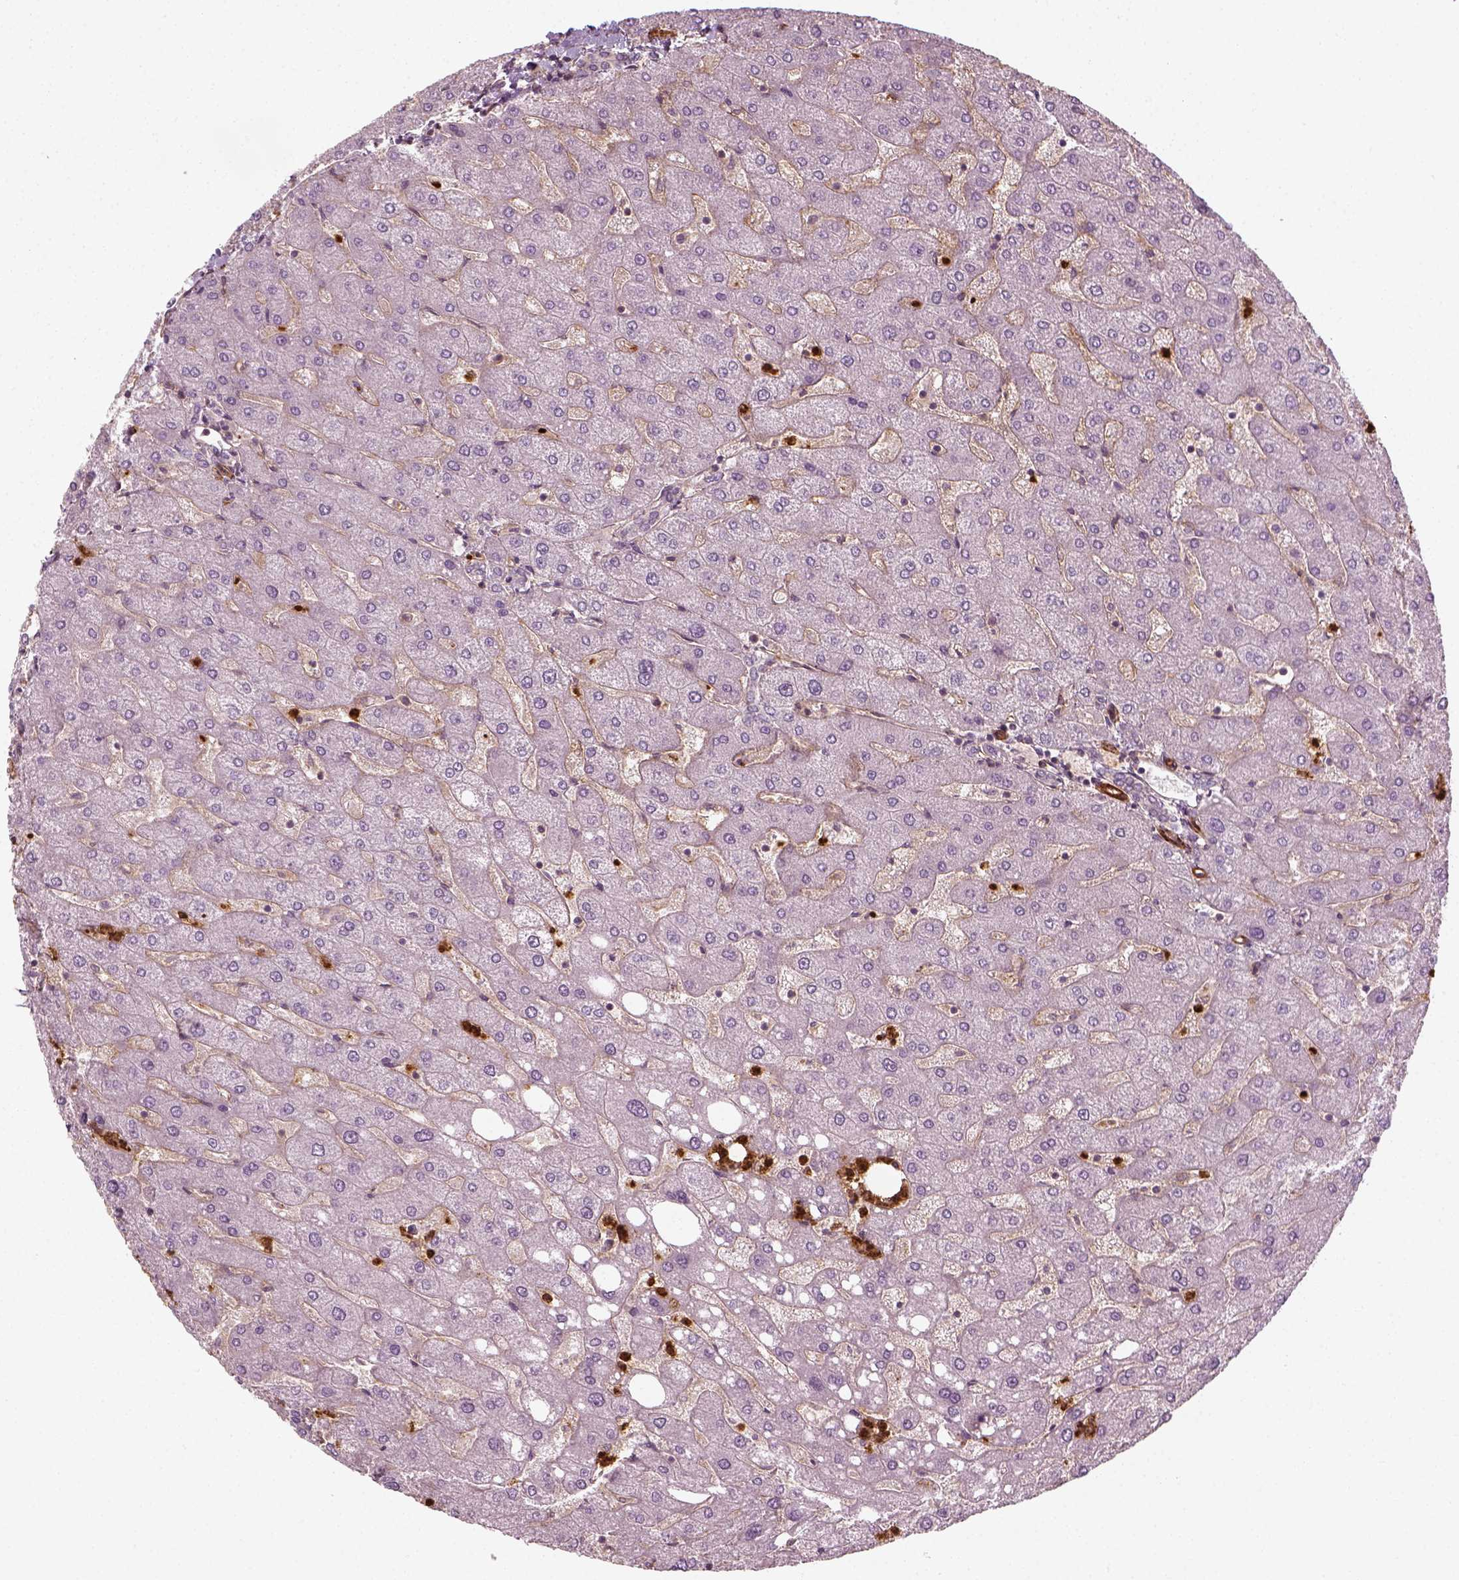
{"staining": {"intensity": "negative", "quantity": "none", "location": "none"}, "tissue": "liver", "cell_type": "Cholangiocytes", "image_type": "normal", "snomed": [{"axis": "morphology", "description": "Normal tissue, NOS"}, {"axis": "topography", "description": "Liver"}], "caption": "Immunohistochemistry (IHC) of unremarkable human liver demonstrates no staining in cholangiocytes.", "gene": "NPTN", "patient": {"sex": "male", "age": 67}}